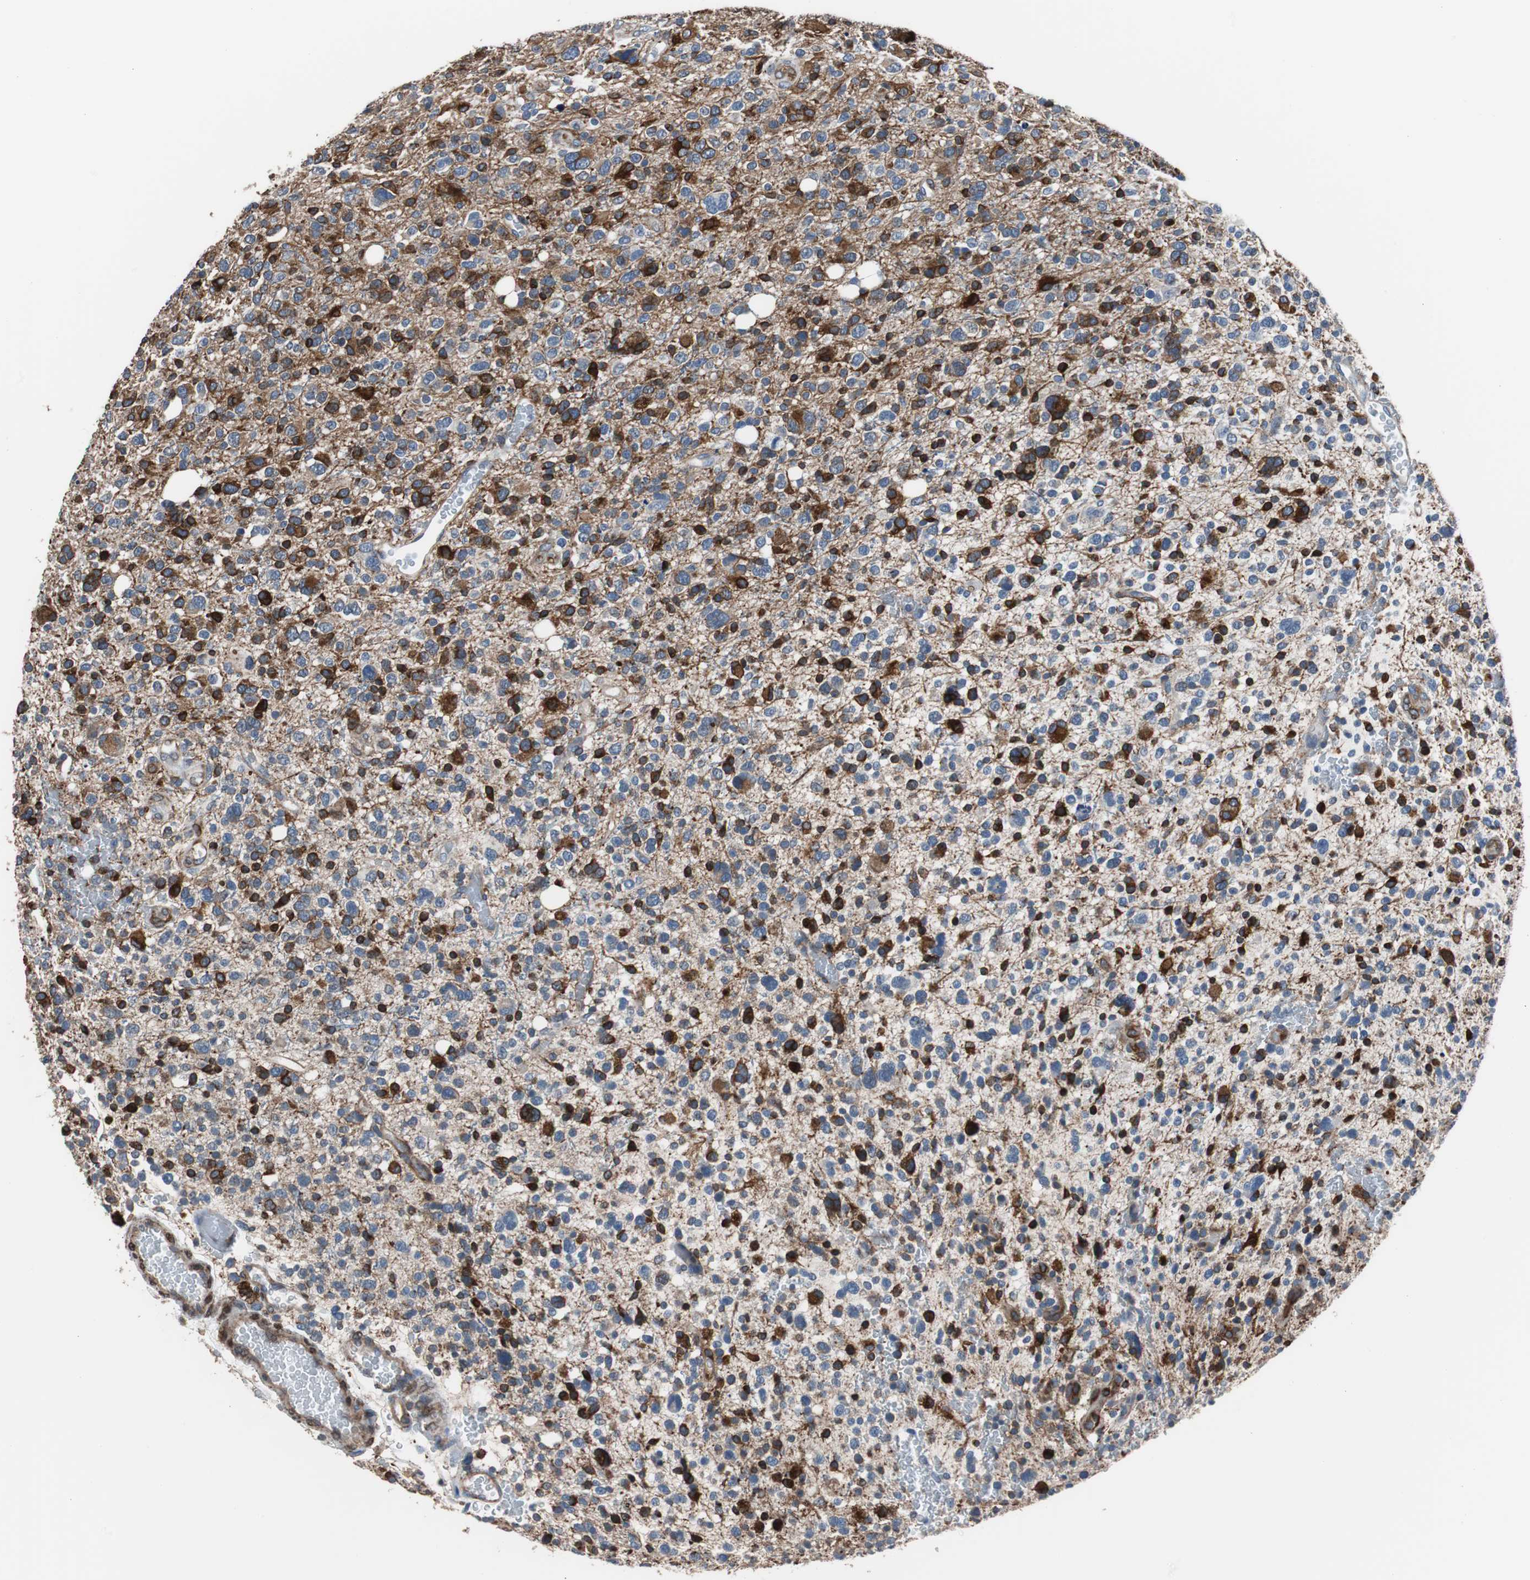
{"staining": {"intensity": "strong", "quantity": "25%-75%", "location": "cytoplasmic/membranous"}, "tissue": "glioma", "cell_type": "Tumor cells", "image_type": "cancer", "snomed": [{"axis": "morphology", "description": "Glioma, malignant, High grade"}, {"axis": "topography", "description": "Brain"}], "caption": "A histopathology image of human high-grade glioma (malignant) stained for a protein reveals strong cytoplasmic/membranous brown staining in tumor cells.", "gene": "PBXIP1", "patient": {"sex": "male", "age": 48}}